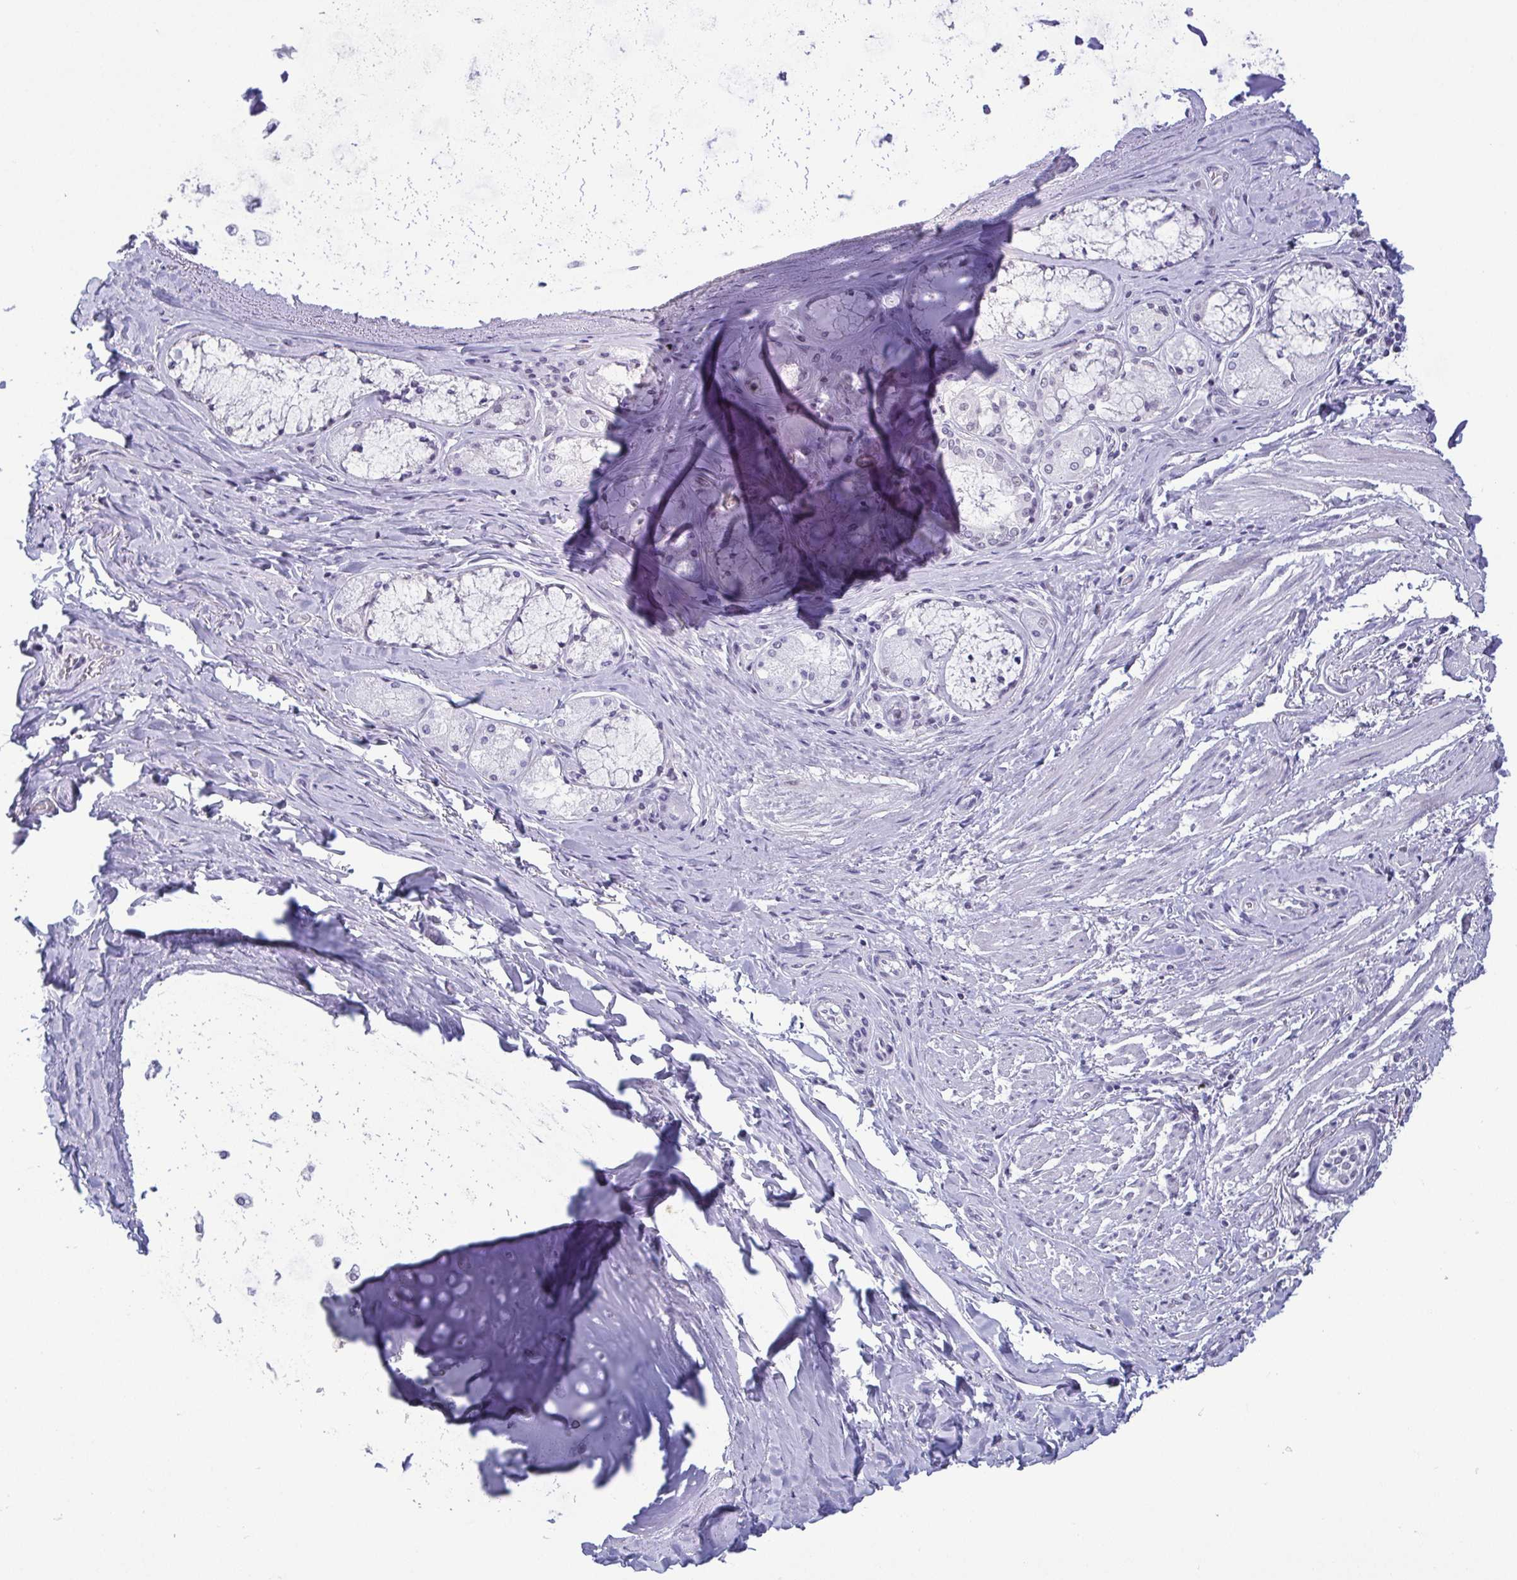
{"staining": {"intensity": "negative", "quantity": "none", "location": "none"}, "tissue": "soft tissue", "cell_type": "Chondrocytes", "image_type": "normal", "snomed": [{"axis": "morphology", "description": "Normal tissue, NOS"}, {"axis": "topography", "description": "Cartilage tissue"}, {"axis": "topography", "description": "Bronchus"}], "caption": "High power microscopy histopathology image of an immunohistochemistry (IHC) histopathology image of unremarkable soft tissue, revealing no significant positivity in chondrocytes. (Immunohistochemistry (ihc), brightfield microscopy, high magnification).", "gene": "BZW1", "patient": {"sex": "male", "age": 64}}